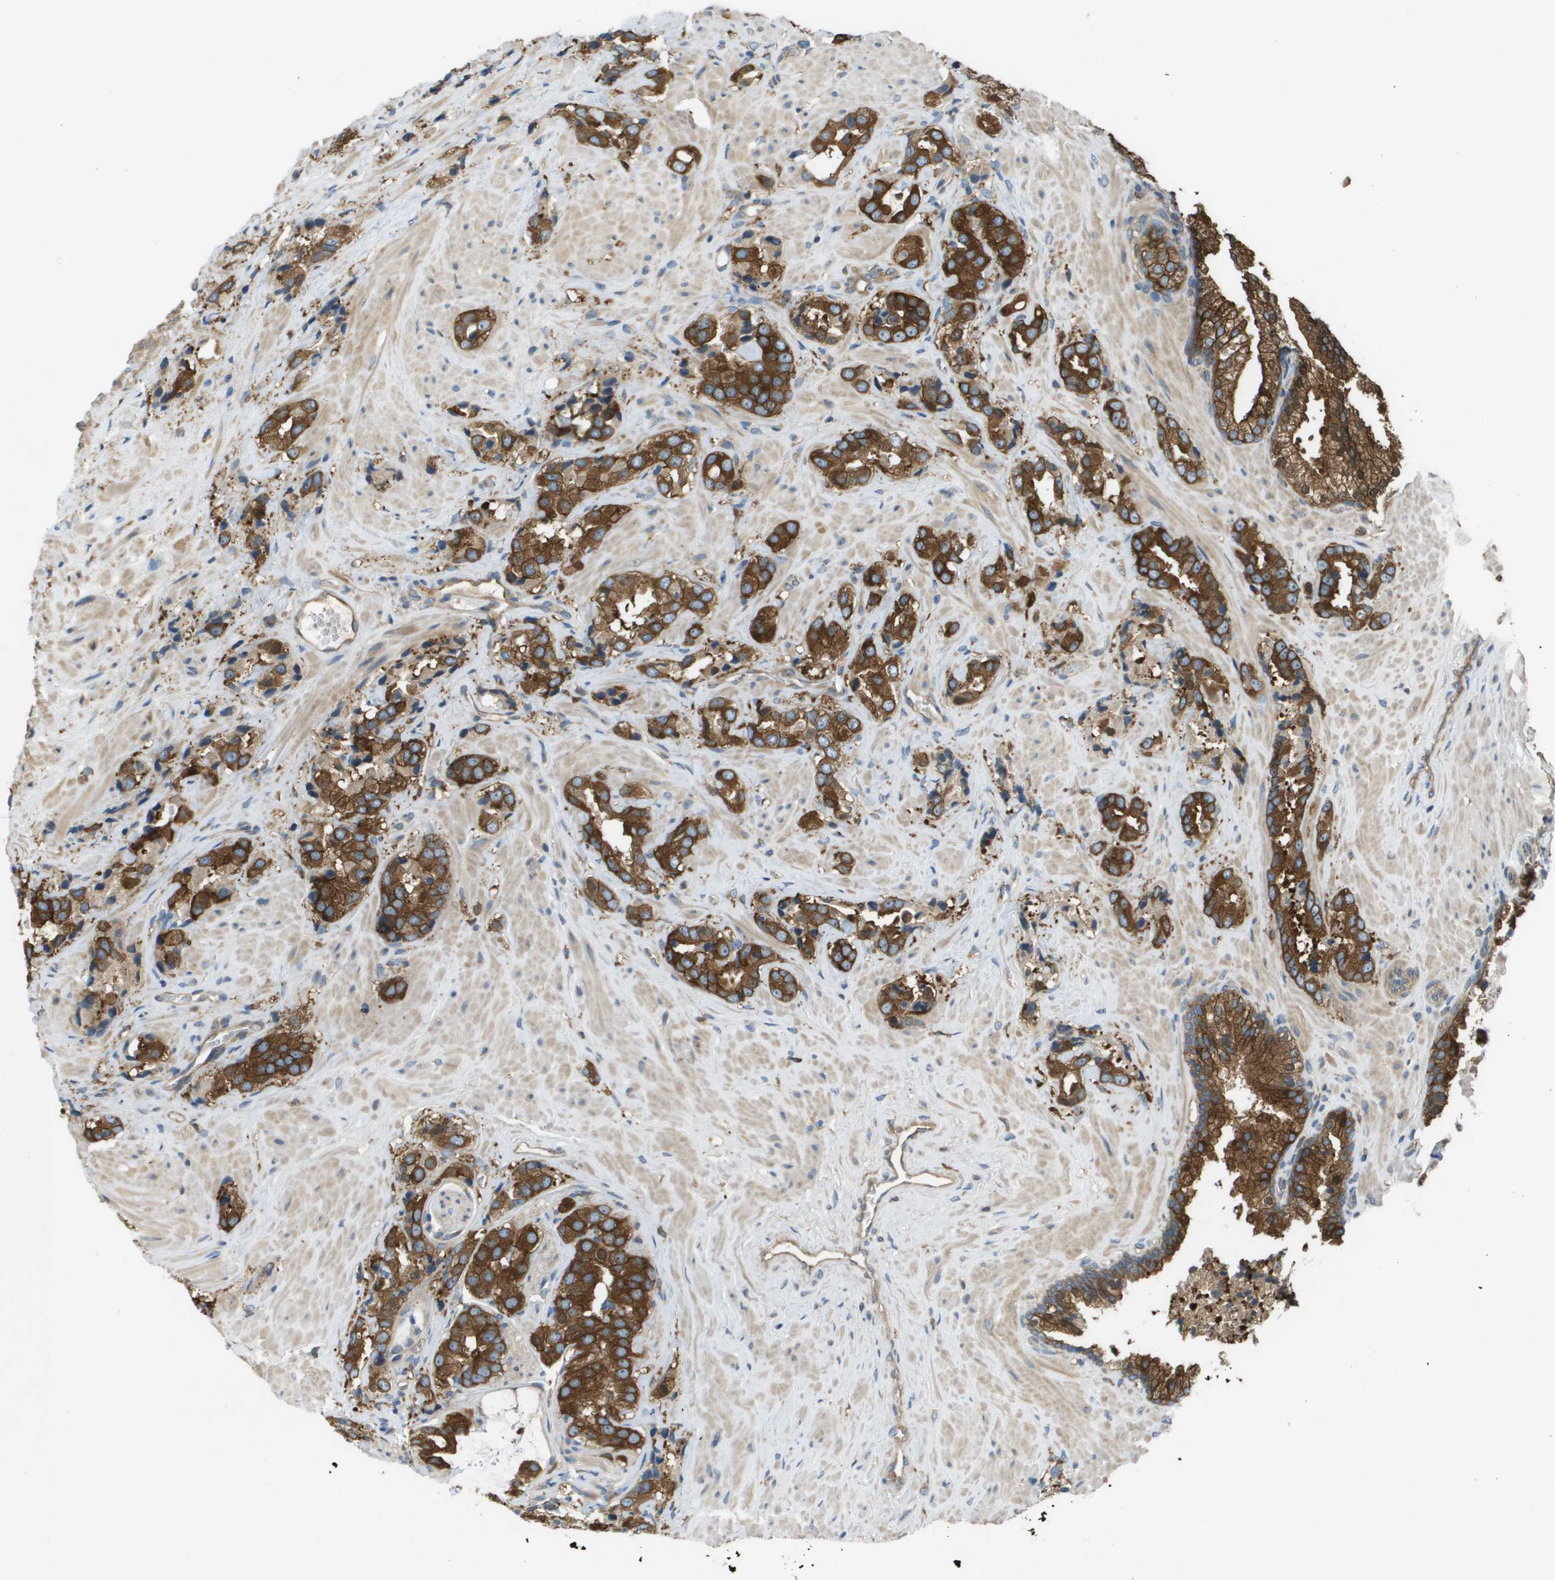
{"staining": {"intensity": "strong", "quantity": ">75%", "location": "cytoplasmic/membranous"}, "tissue": "prostate cancer", "cell_type": "Tumor cells", "image_type": "cancer", "snomed": [{"axis": "morphology", "description": "Adenocarcinoma, High grade"}, {"axis": "topography", "description": "Prostate"}], "caption": "Protein staining by immunohistochemistry (IHC) demonstrates strong cytoplasmic/membranous expression in about >75% of tumor cells in prostate cancer.", "gene": "CORO1B", "patient": {"sex": "male", "age": 64}}